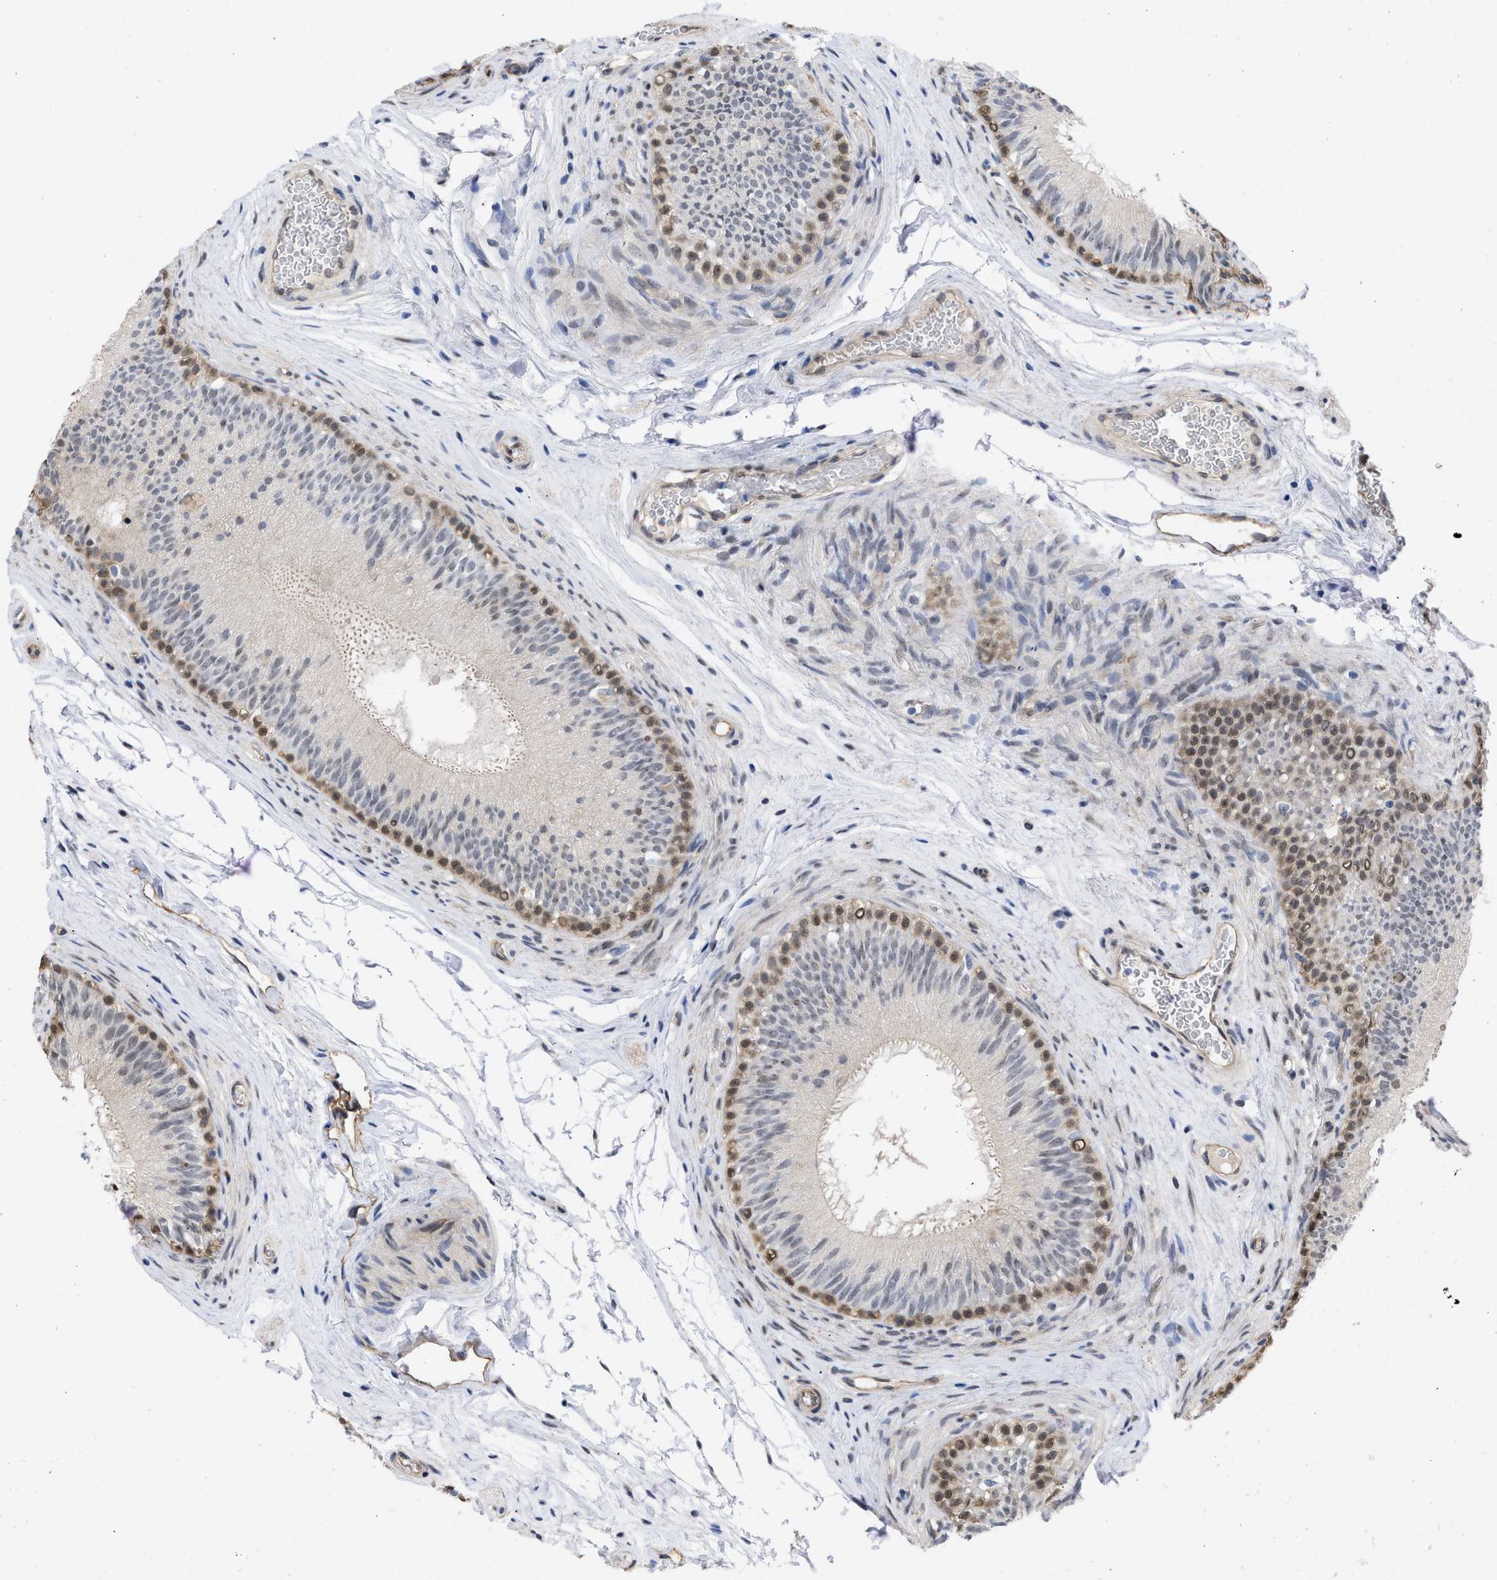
{"staining": {"intensity": "moderate", "quantity": "<25%", "location": "cytoplasmic/membranous"}, "tissue": "epididymis", "cell_type": "Glandular cells", "image_type": "normal", "snomed": [{"axis": "morphology", "description": "Normal tissue, NOS"}, {"axis": "topography", "description": "Testis"}, {"axis": "topography", "description": "Epididymis"}], "caption": "A histopathology image of epididymis stained for a protein reveals moderate cytoplasmic/membranous brown staining in glandular cells. Nuclei are stained in blue.", "gene": "THRA", "patient": {"sex": "male", "age": 36}}